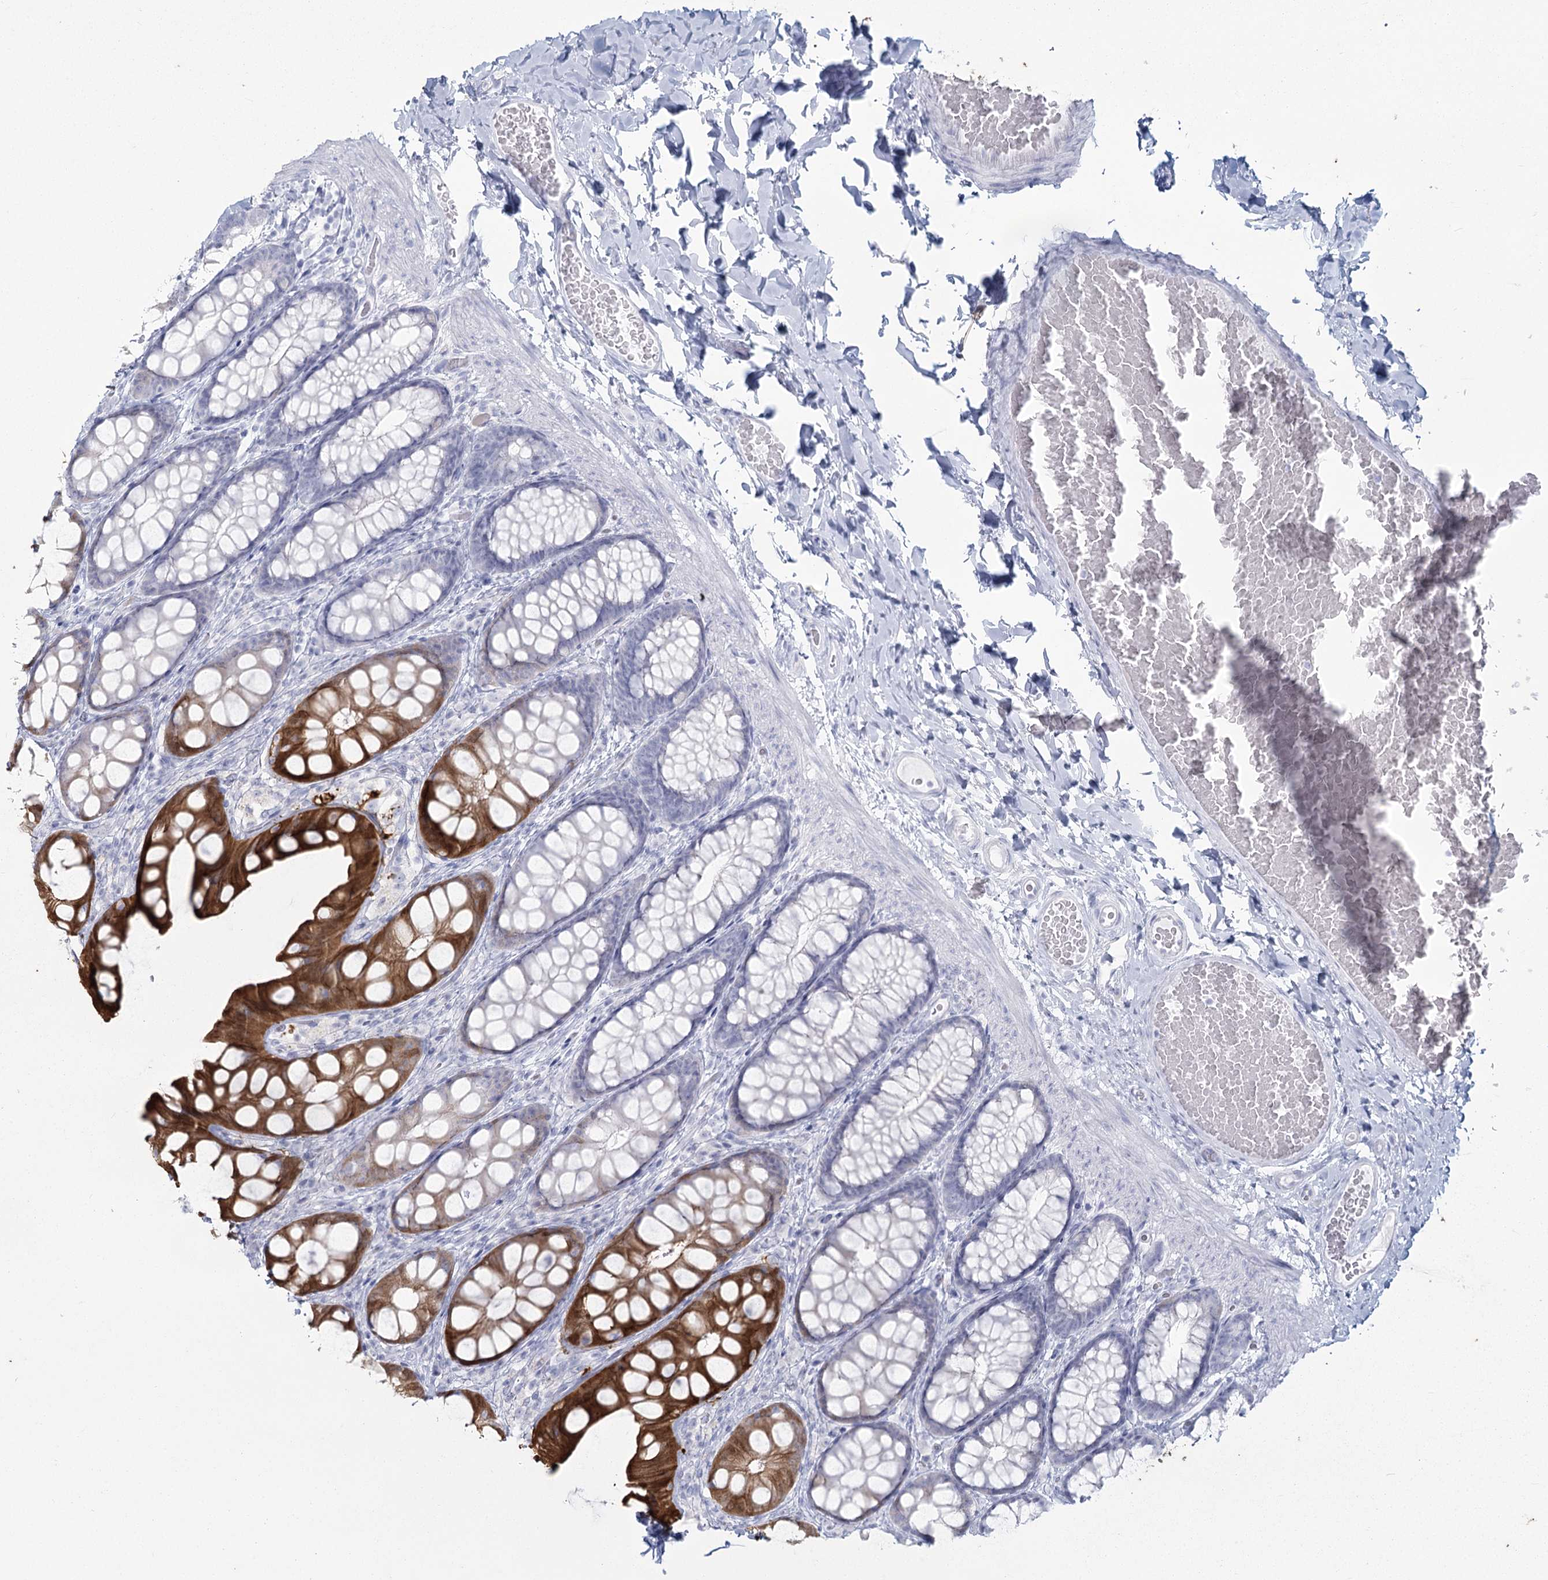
{"staining": {"intensity": "negative", "quantity": "none", "location": "none"}, "tissue": "colon", "cell_type": "Endothelial cells", "image_type": "normal", "snomed": [{"axis": "morphology", "description": "Normal tissue, NOS"}, {"axis": "topography", "description": "Colon"}], "caption": "Immunohistochemistry (IHC) of normal colon displays no positivity in endothelial cells. (Stains: DAB IHC with hematoxylin counter stain, Microscopy: brightfield microscopy at high magnification).", "gene": "SLC6A19", "patient": {"sex": "male", "age": 47}}